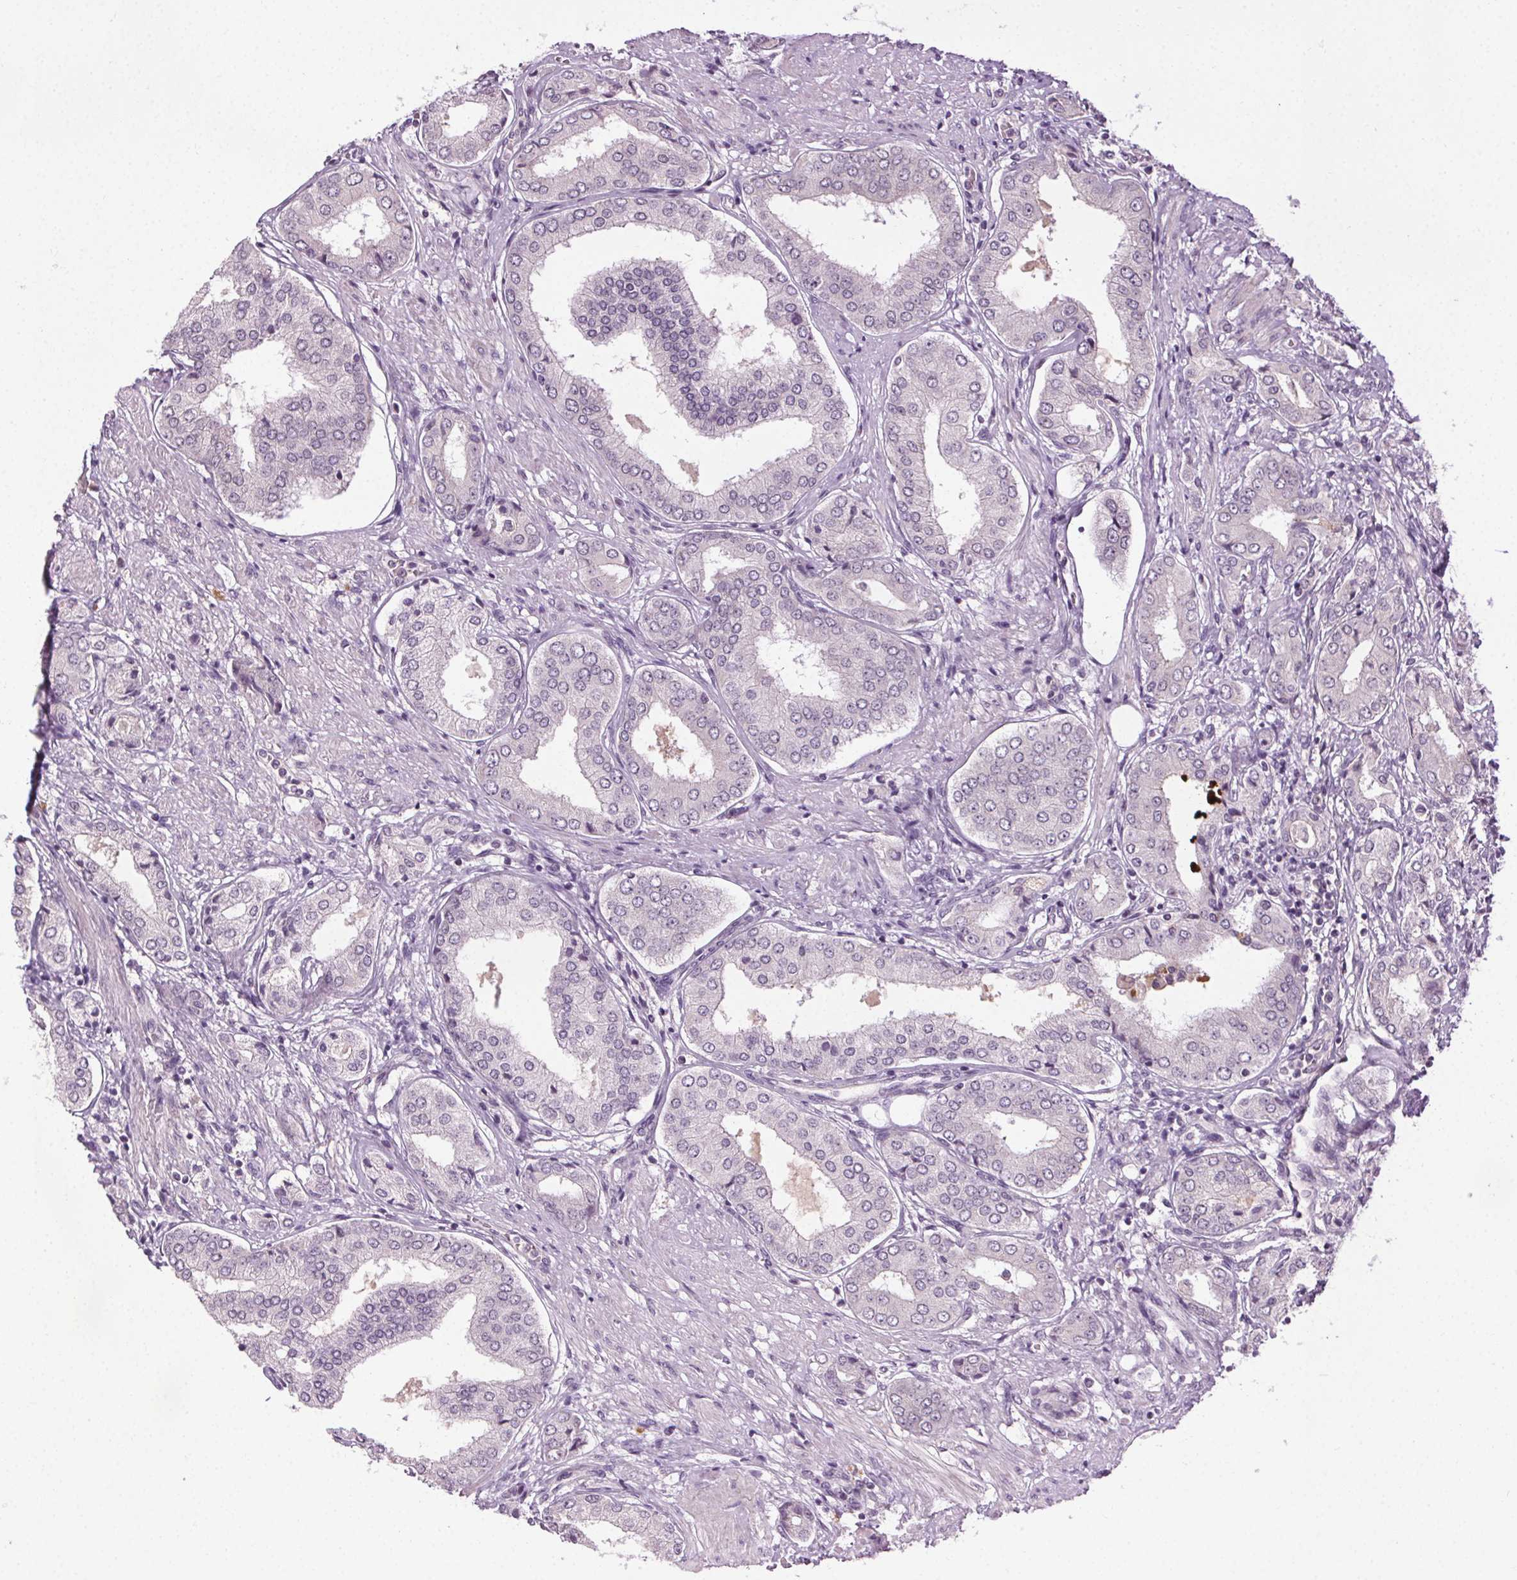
{"staining": {"intensity": "negative", "quantity": "none", "location": "none"}, "tissue": "prostate cancer", "cell_type": "Tumor cells", "image_type": "cancer", "snomed": [{"axis": "morphology", "description": "Adenocarcinoma, NOS"}, {"axis": "topography", "description": "Prostate"}], "caption": "Photomicrograph shows no significant protein staining in tumor cells of prostate cancer.", "gene": "MED6", "patient": {"sex": "male", "age": 63}}